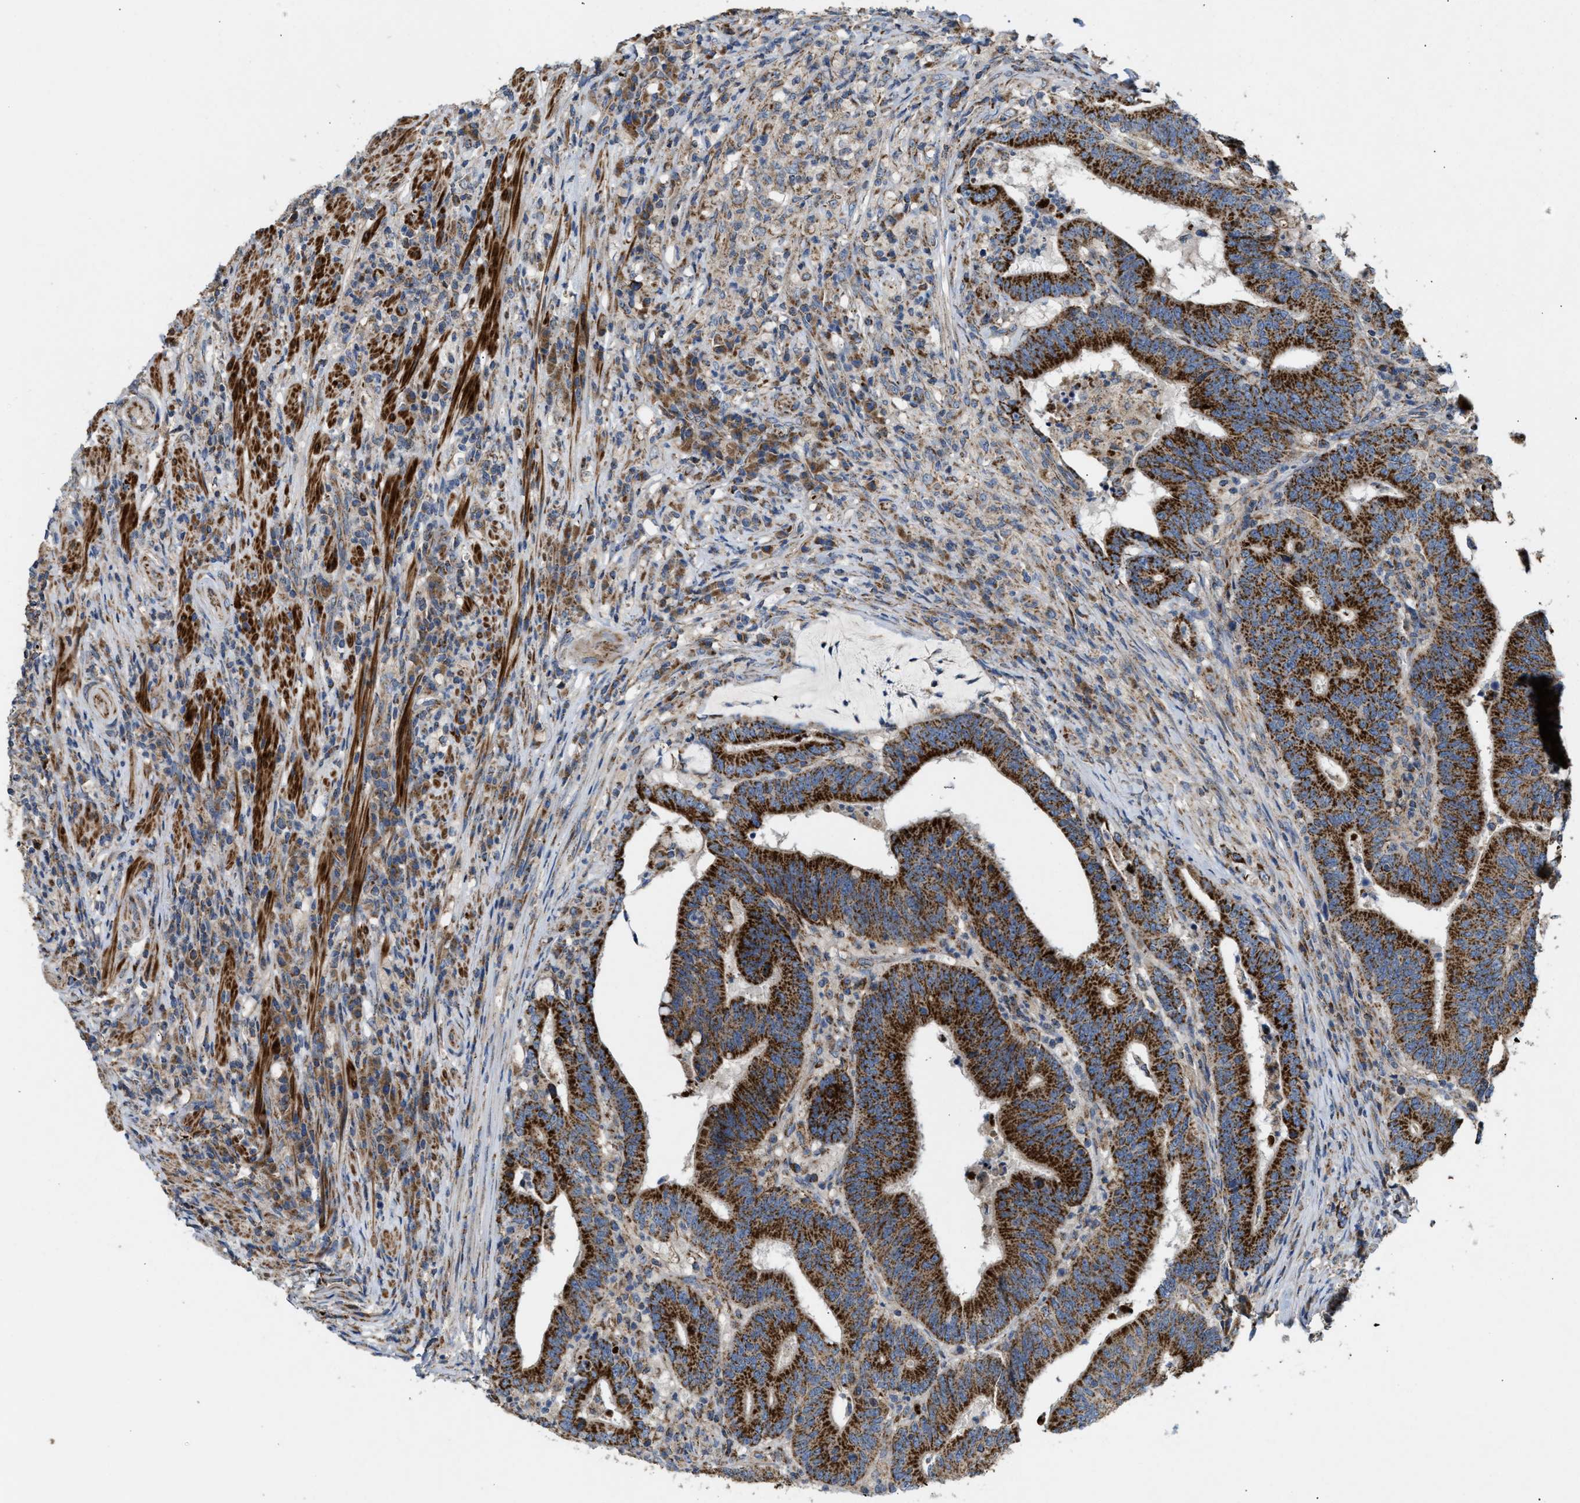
{"staining": {"intensity": "strong", "quantity": ">75%", "location": "cytoplasmic/membranous"}, "tissue": "colorectal cancer", "cell_type": "Tumor cells", "image_type": "cancer", "snomed": [{"axis": "morphology", "description": "Adenocarcinoma, NOS"}, {"axis": "topography", "description": "Colon"}], "caption": "A high-resolution micrograph shows immunohistochemistry staining of colorectal adenocarcinoma, which exhibits strong cytoplasmic/membranous expression in approximately >75% of tumor cells. The protein of interest is stained brown, and the nuclei are stained in blue (DAB (3,3'-diaminobenzidine) IHC with brightfield microscopy, high magnification).", "gene": "TACO1", "patient": {"sex": "female", "age": 66}}